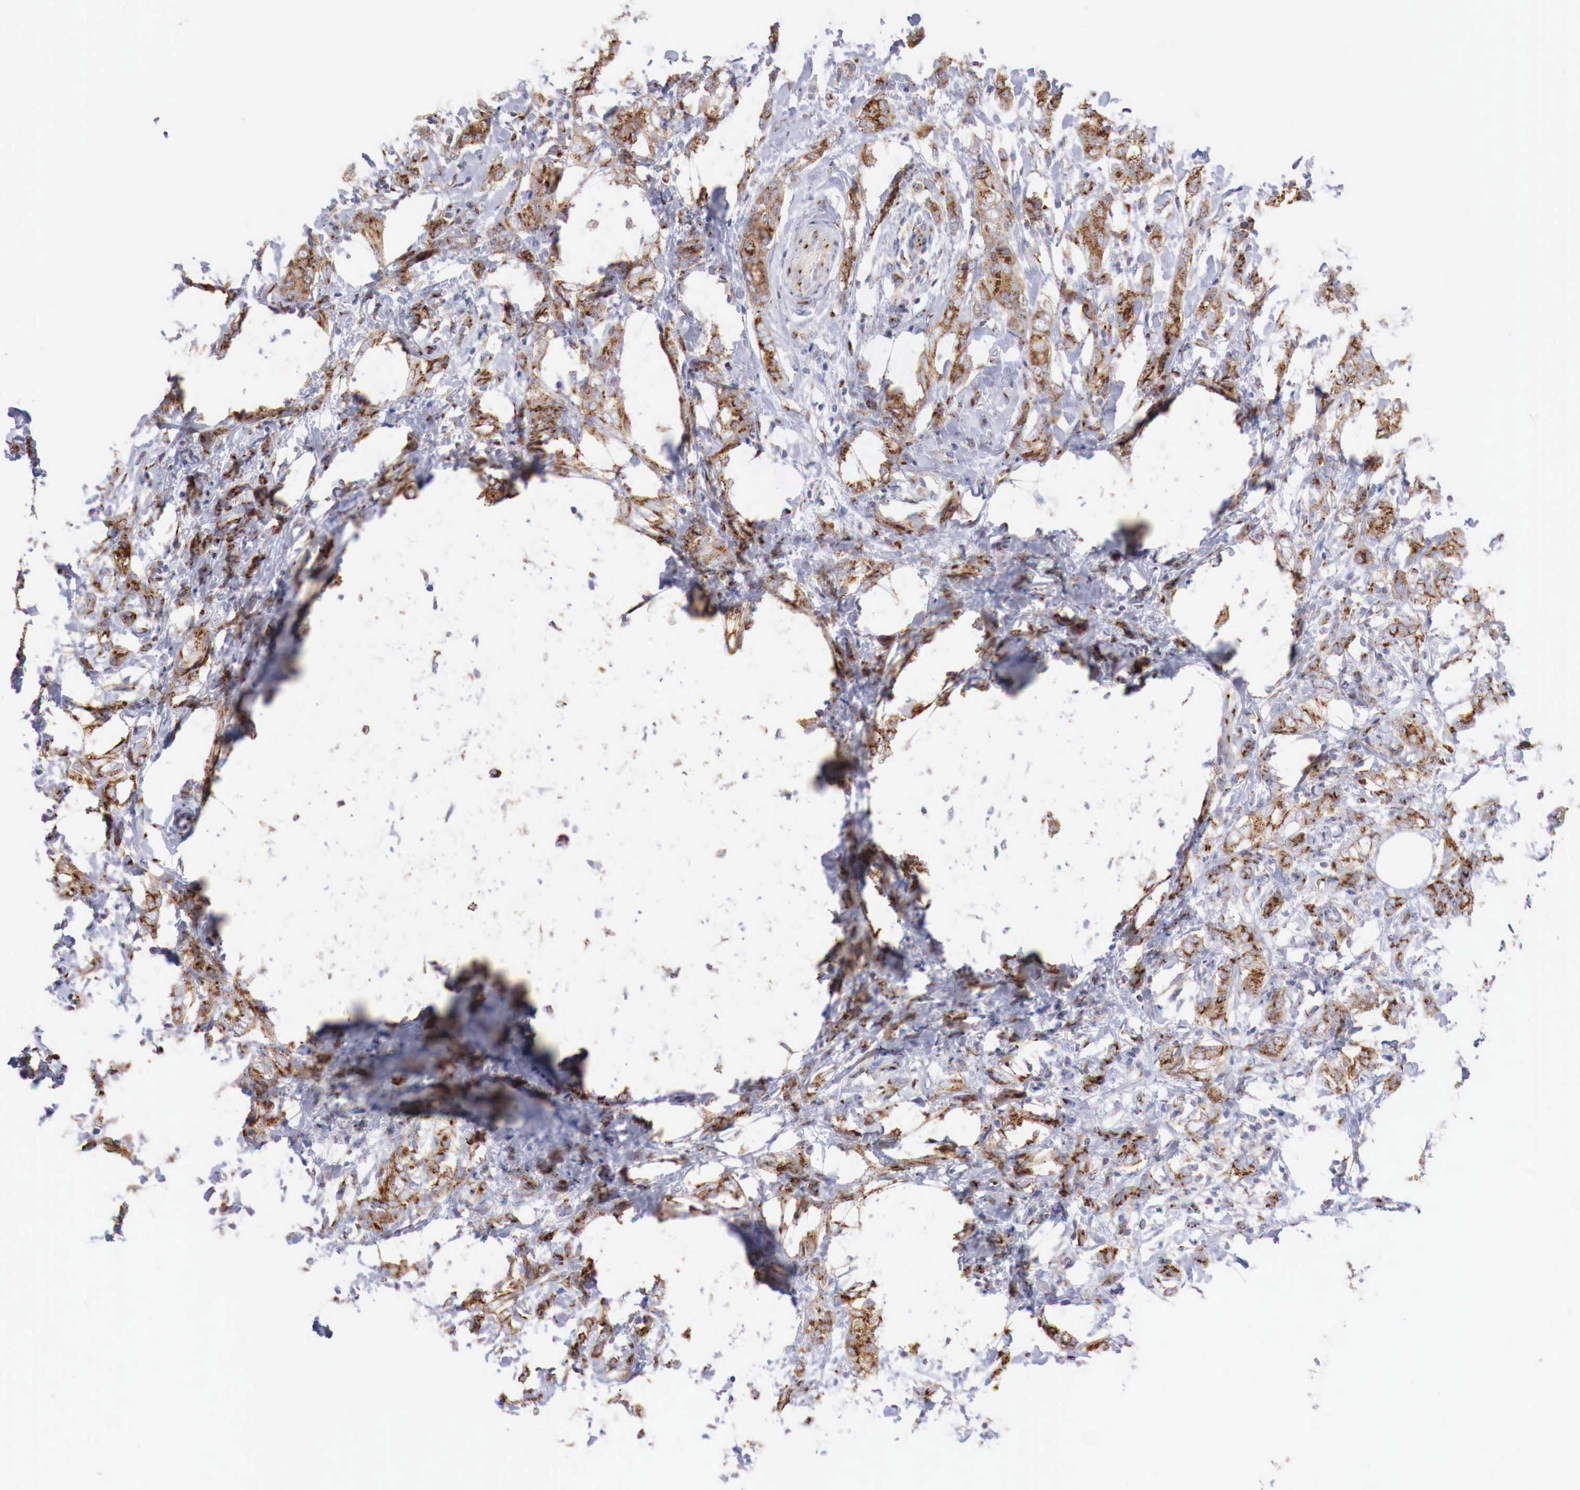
{"staining": {"intensity": "moderate", "quantity": ">75%", "location": "cytoplasmic/membranous"}, "tissue": "breast cancer", "cell_type": "Tumor cells", "image_type": "cancer", "snomed": [{"axis": "morphology", "description": "Duct carcinoma"}, {"axis": "topography", "description": "Breast"}], "caption": "DAB (3,3'-diaminobenzidine) immunohistochemical staining of breast infiltrating ductal carcinoma exhibits moderate cytoplasmic/membranous protein expression in about >75% of tumor cells.", "gene": "SYAP1", "patient": {"sex": "female", "age": 53}}